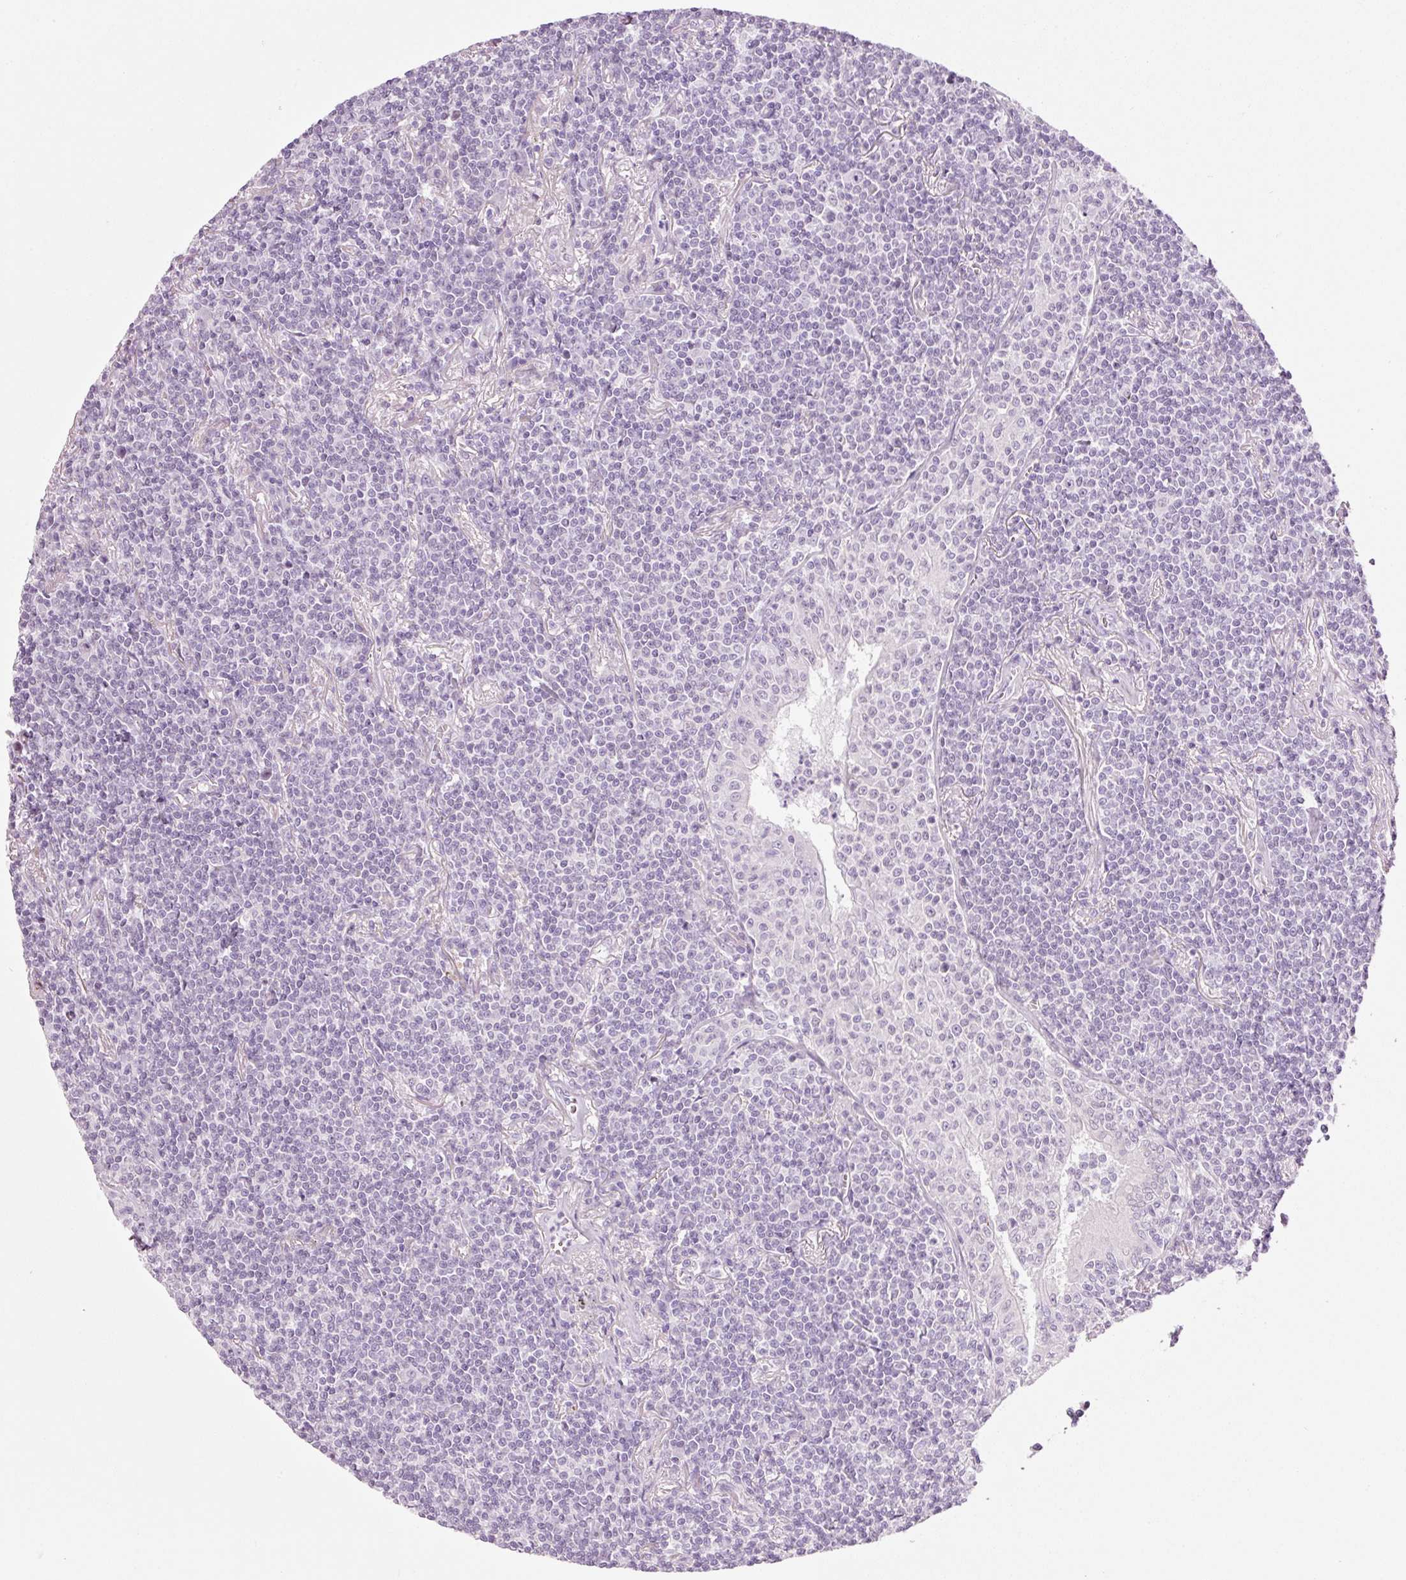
{"staining": {"intensity": "negative", "quantity": "none", "location": "none"}, "tissue": "lymphoma", "cell_type": "Tumor cells", "image_type": "cancer", "snomed": [{"axis": "morphology", "description": "Malignant lymphoma, non-Hodgkin's type, Low grade"}, {"axis": "topography", "description": "Lung"}], "caption": "High power microscopy micrograph of an IHC micrograph of lymphoma, revealing no significant positivity in tumor cells.", "gene": "ANKRD20A1", "patient": {"sex": "female", "age": 71}}